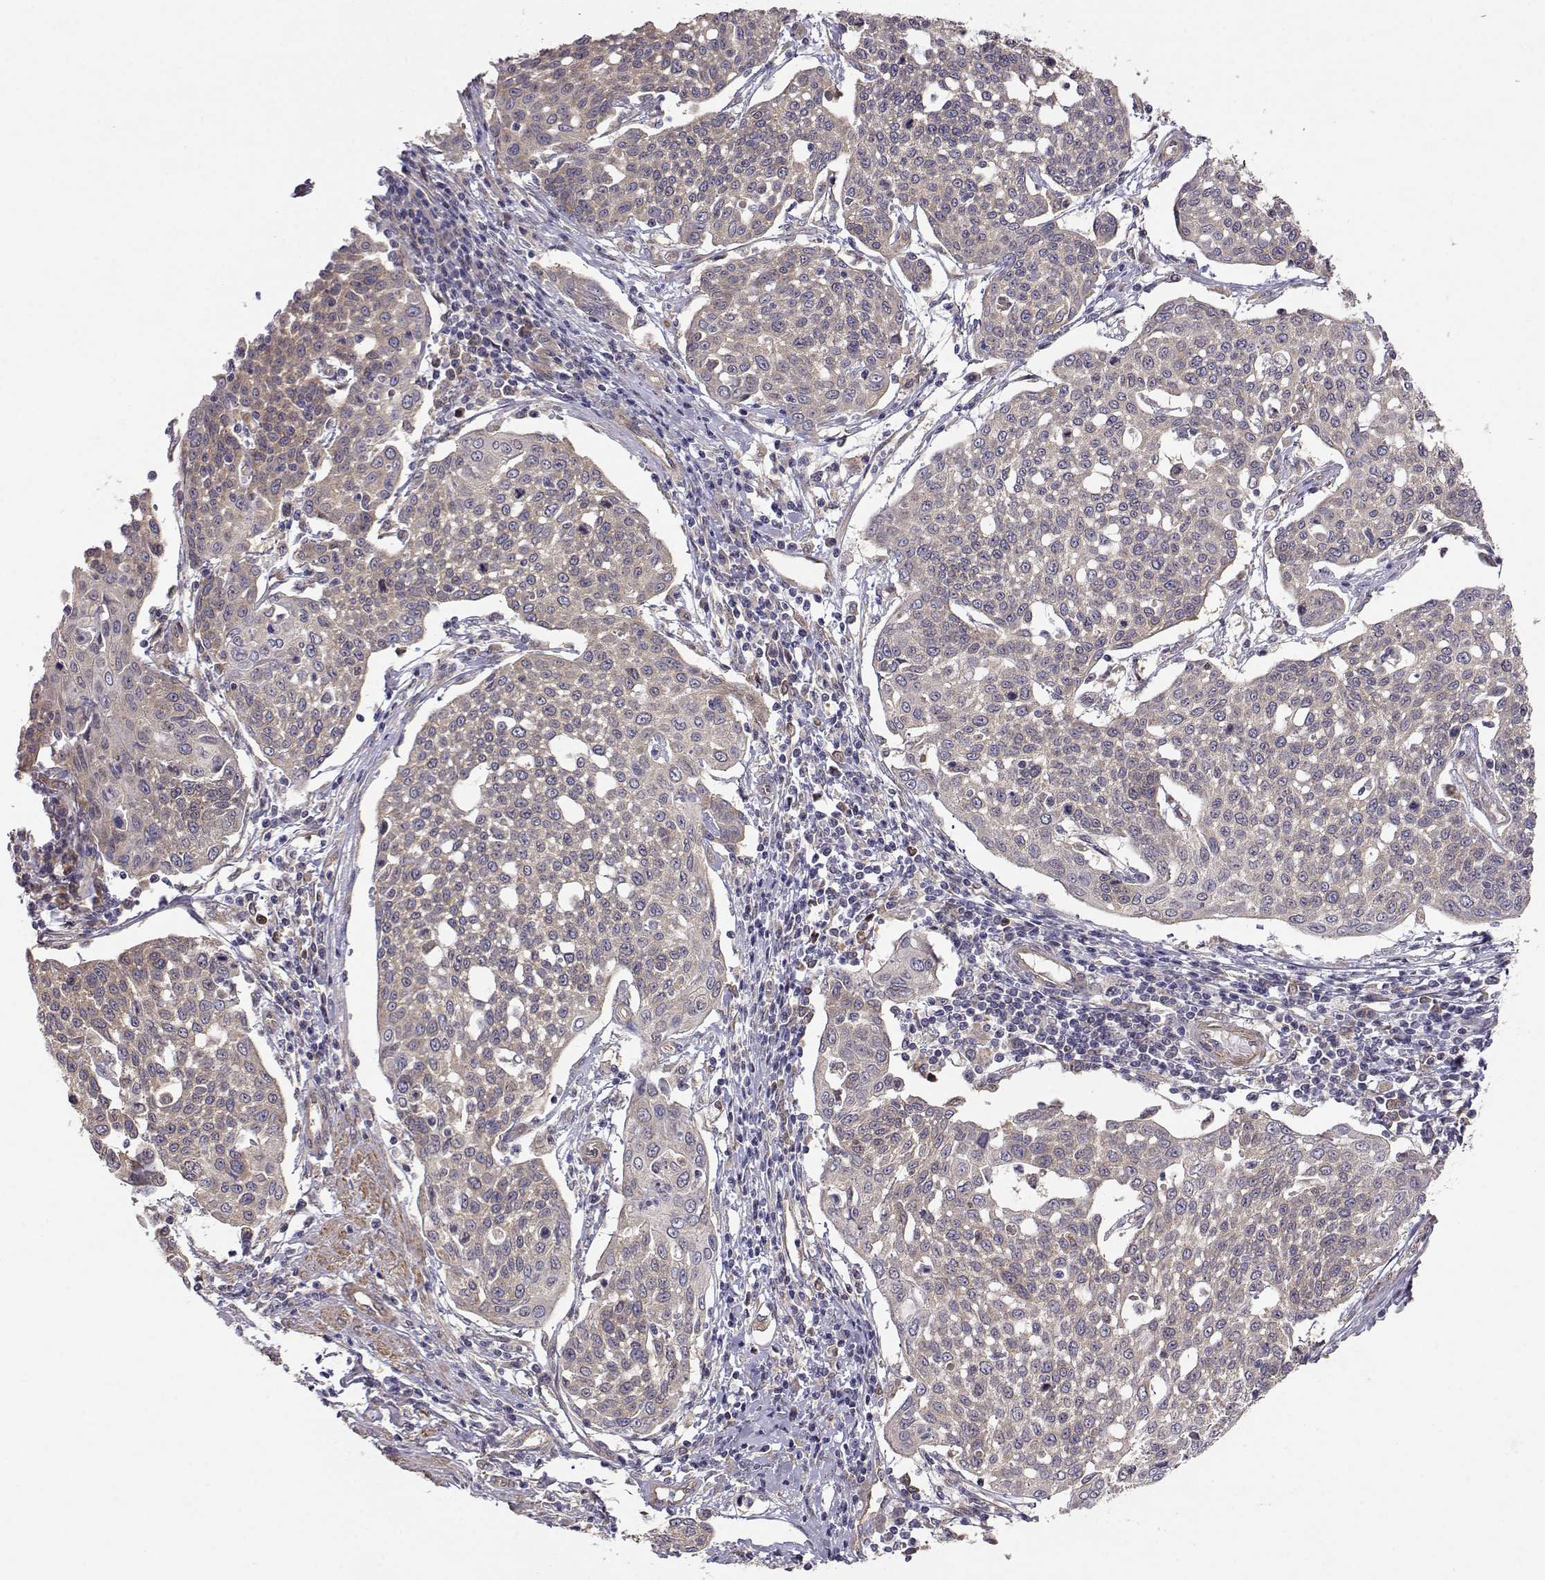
{"staining": {"intensity": "weak", "quantity": ">75%", "location": "cytoplasmic/membranous"}, "tissue": "cervical cancer", "cell_type": "Tumor cells", "image_type": "cancer", "snomed": [{"axis": "morphology", "description": "Squamous cell carcinoma, NOS"}, {"axis": "topography", "description": "Cervix"}], "caption": "Immunohistochemical staining of cervical squamous cell carcinoma reveals low levels of weak cytoplasmic/membranous protein positivity in approximately >75% of tumor cells.", "gene": "PAIP1", "patient": {"sex": "female", "age": 34}}